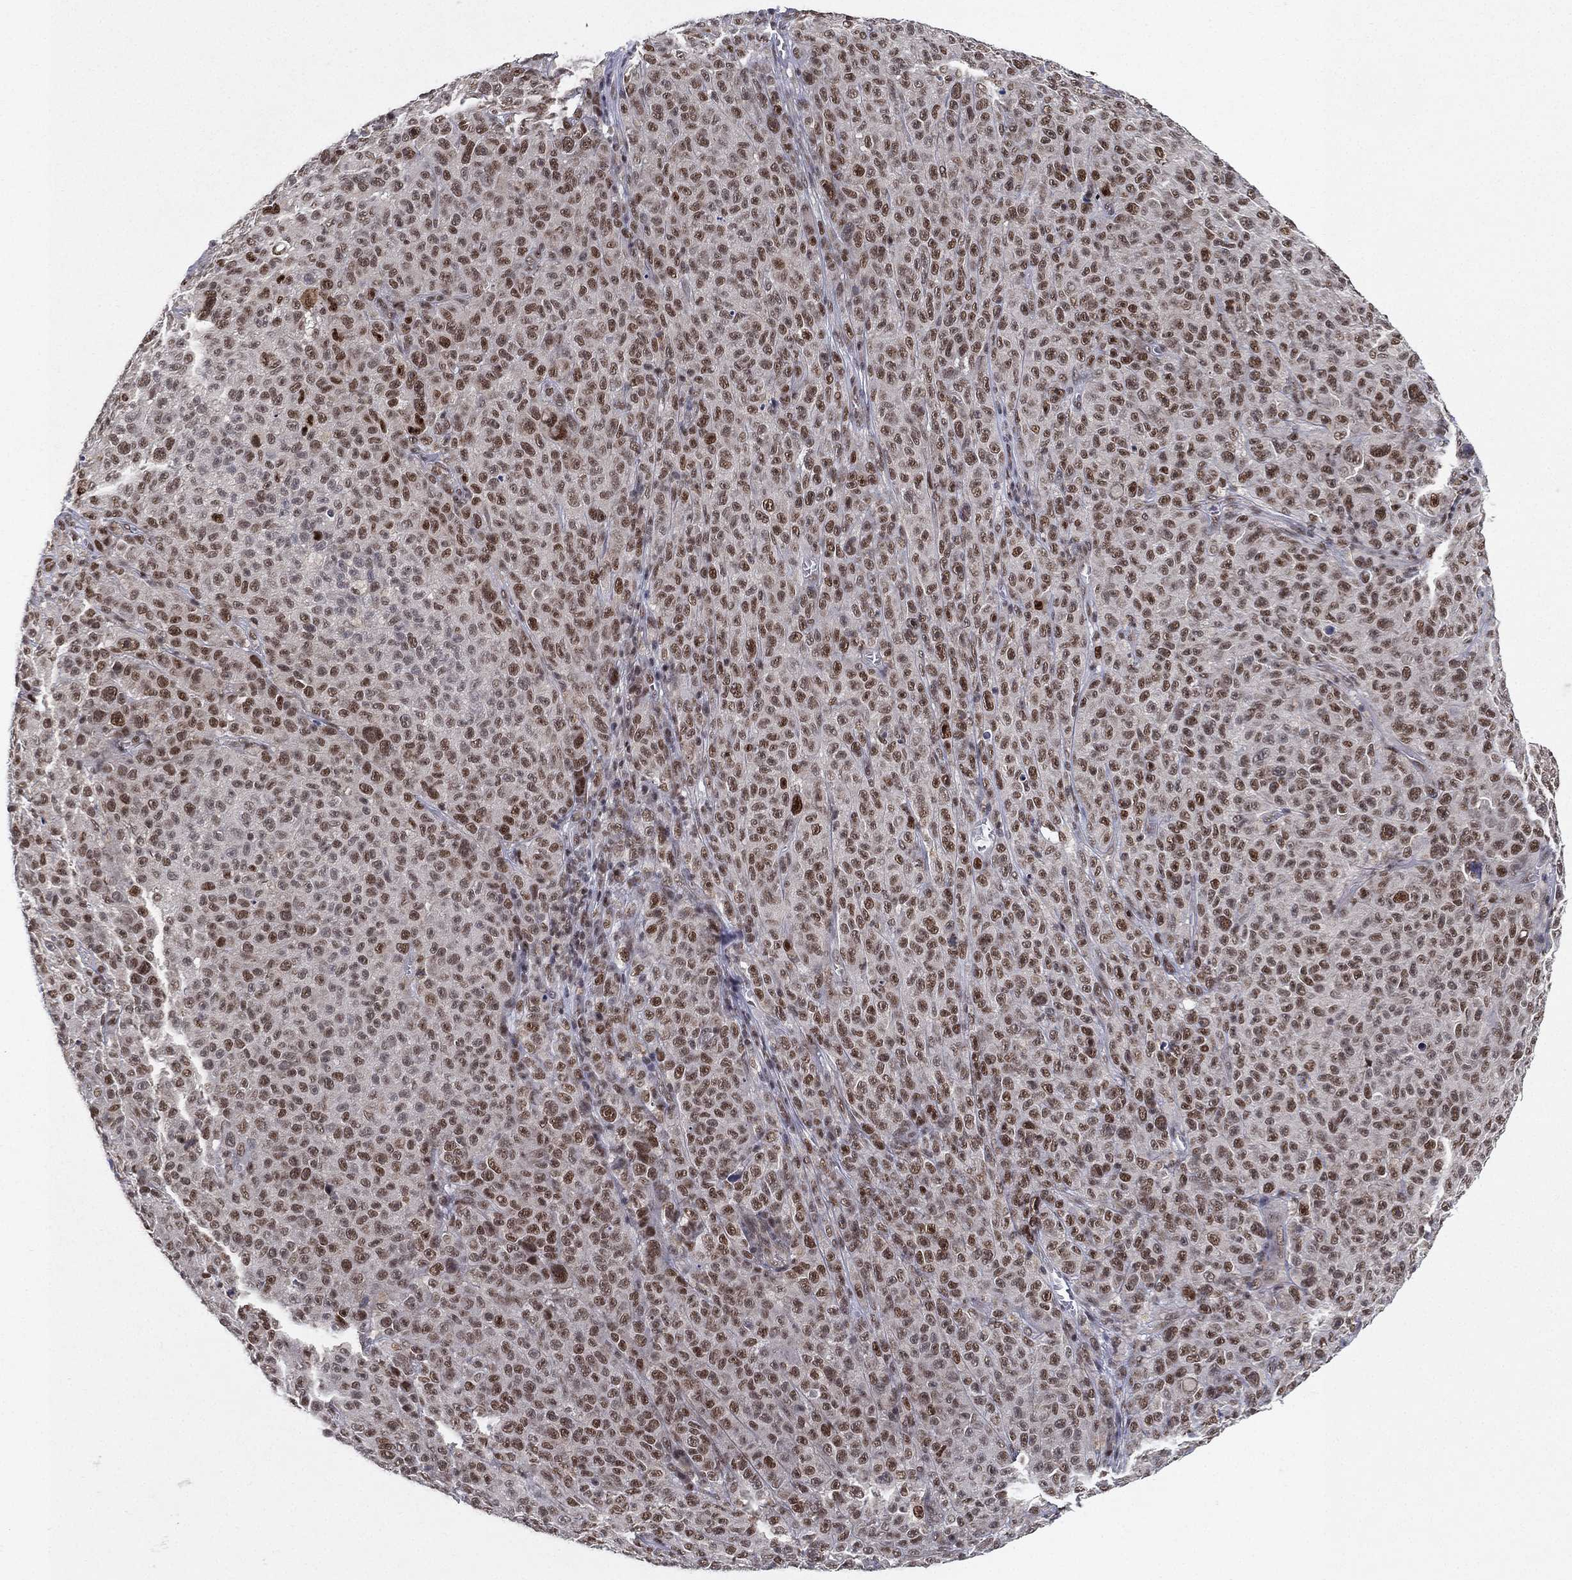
{"staining": {"intensity": "moderate", "quantity": ">75%", "location": "nuclear"}, "tissue": "melanoma", "cell_type": "Tumor cells", "image_type": "cancer", "snomed": [{"axis": "morphology", "description": "Malignant melanoma, NOS"}, {"axis": "topography", "description": "Skin"}], "caption": "Malignant melanoma was stained to show a protein in brown. There is medium levels of moderate nuclear staining in approximately >75% of tumor cells. The staining was performed using DAB to visualize the protein expression in brown, while the nuclei were stained in blue with hematoxylin (Magnification: 20x).", "gene": "DGCR8", "patient": {"sex": "female", "age": 82}}